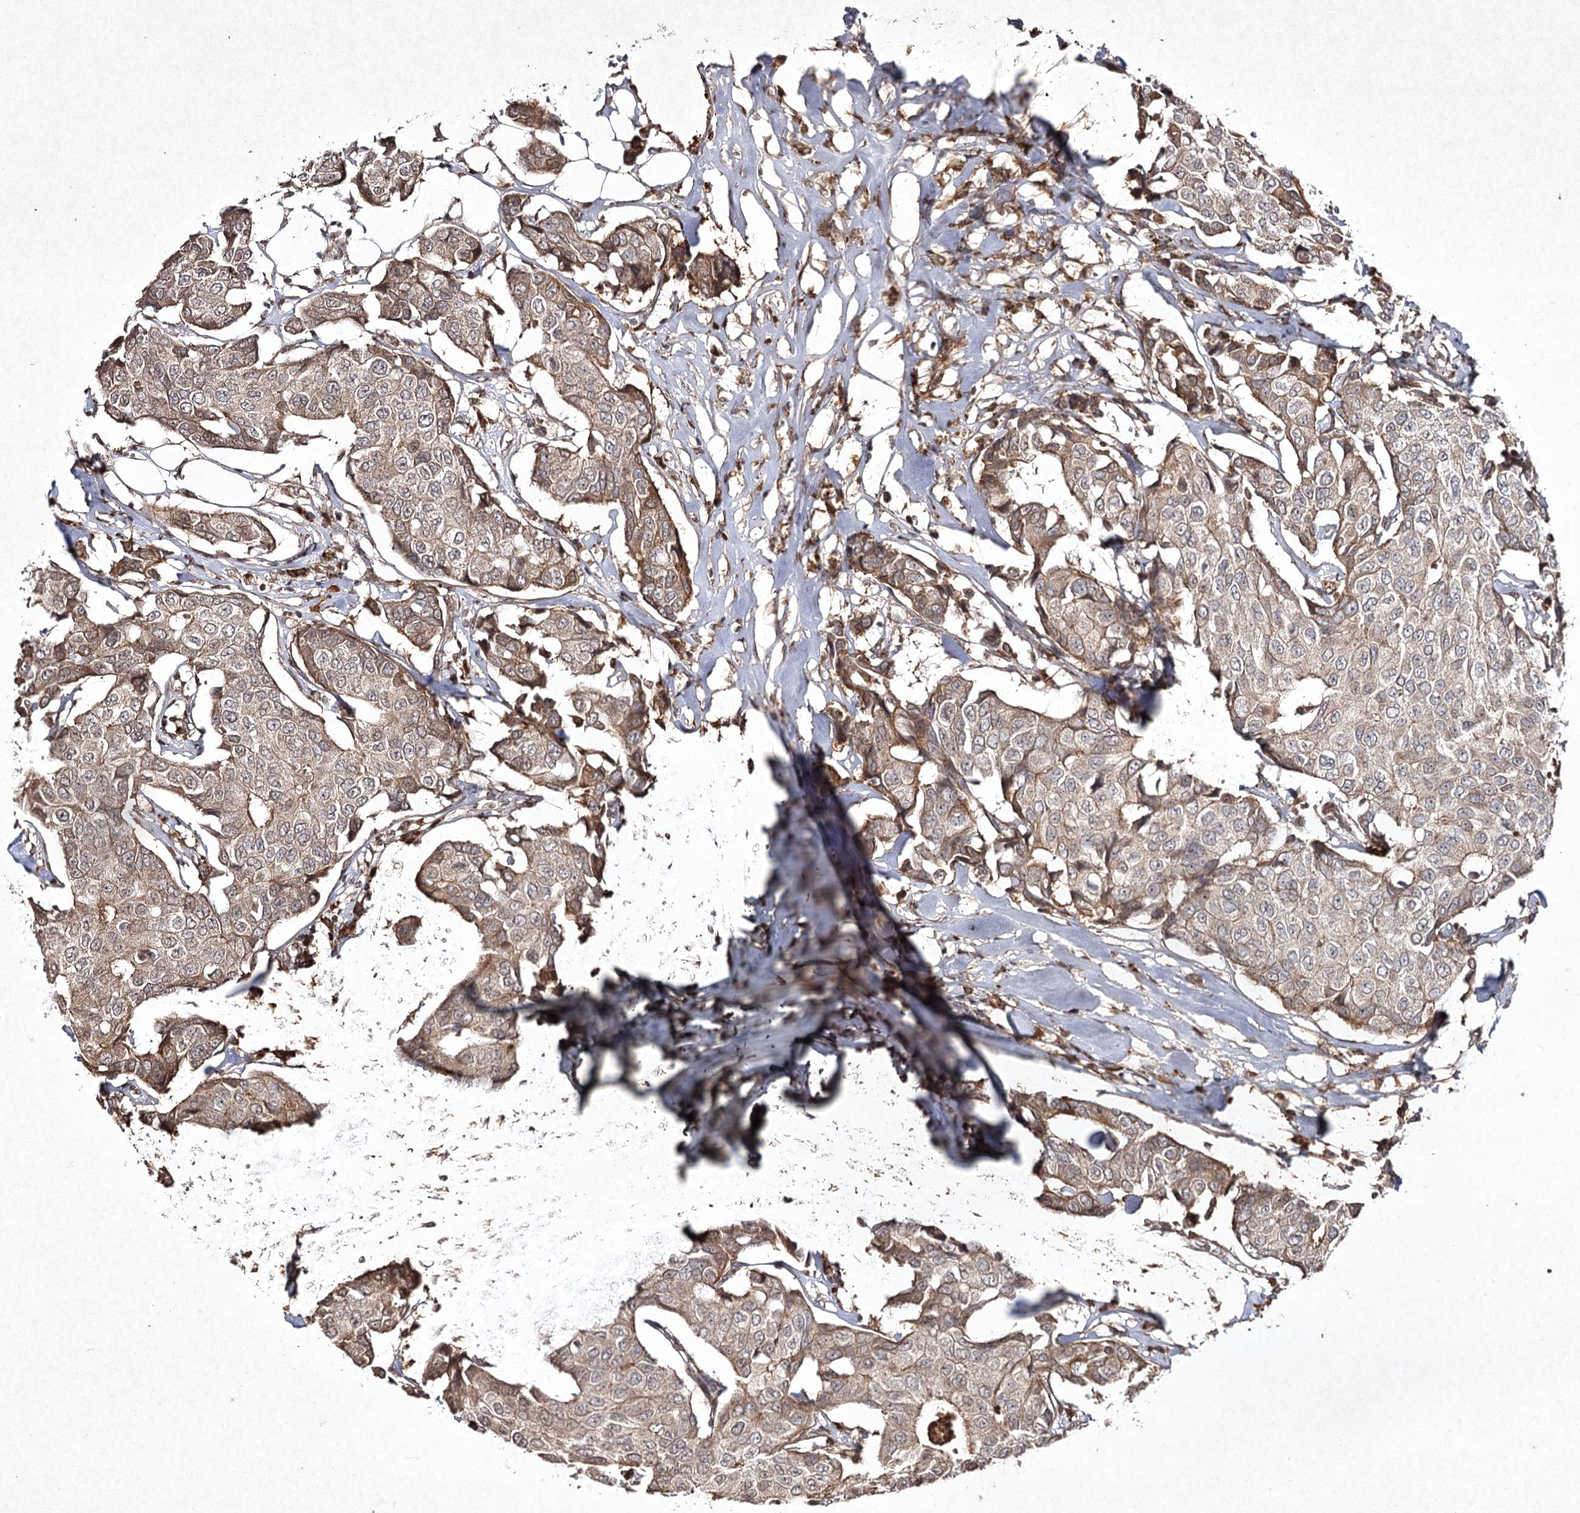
{"staining": {"intensity": "weak", "quantity": ">75%", "location": "cytoplasmic/membranous"}, "tissue": "breast cancer", "cell_type": "Tumor cells", "image_type": "cancer", "snomed": [{"axis": "morphology", "description": "Duct carcinoma"}, {"axis": "topography", "description": "Breast"}], "caption": "Human infiltrating ductal carcinoma (breast) stained with a brown dye shows weak cytoplasmic/membranous positive expression in about >75% of tumor cells.", "gene": "CYP2B6", "patient": {"sex": "female", "age": 80}}